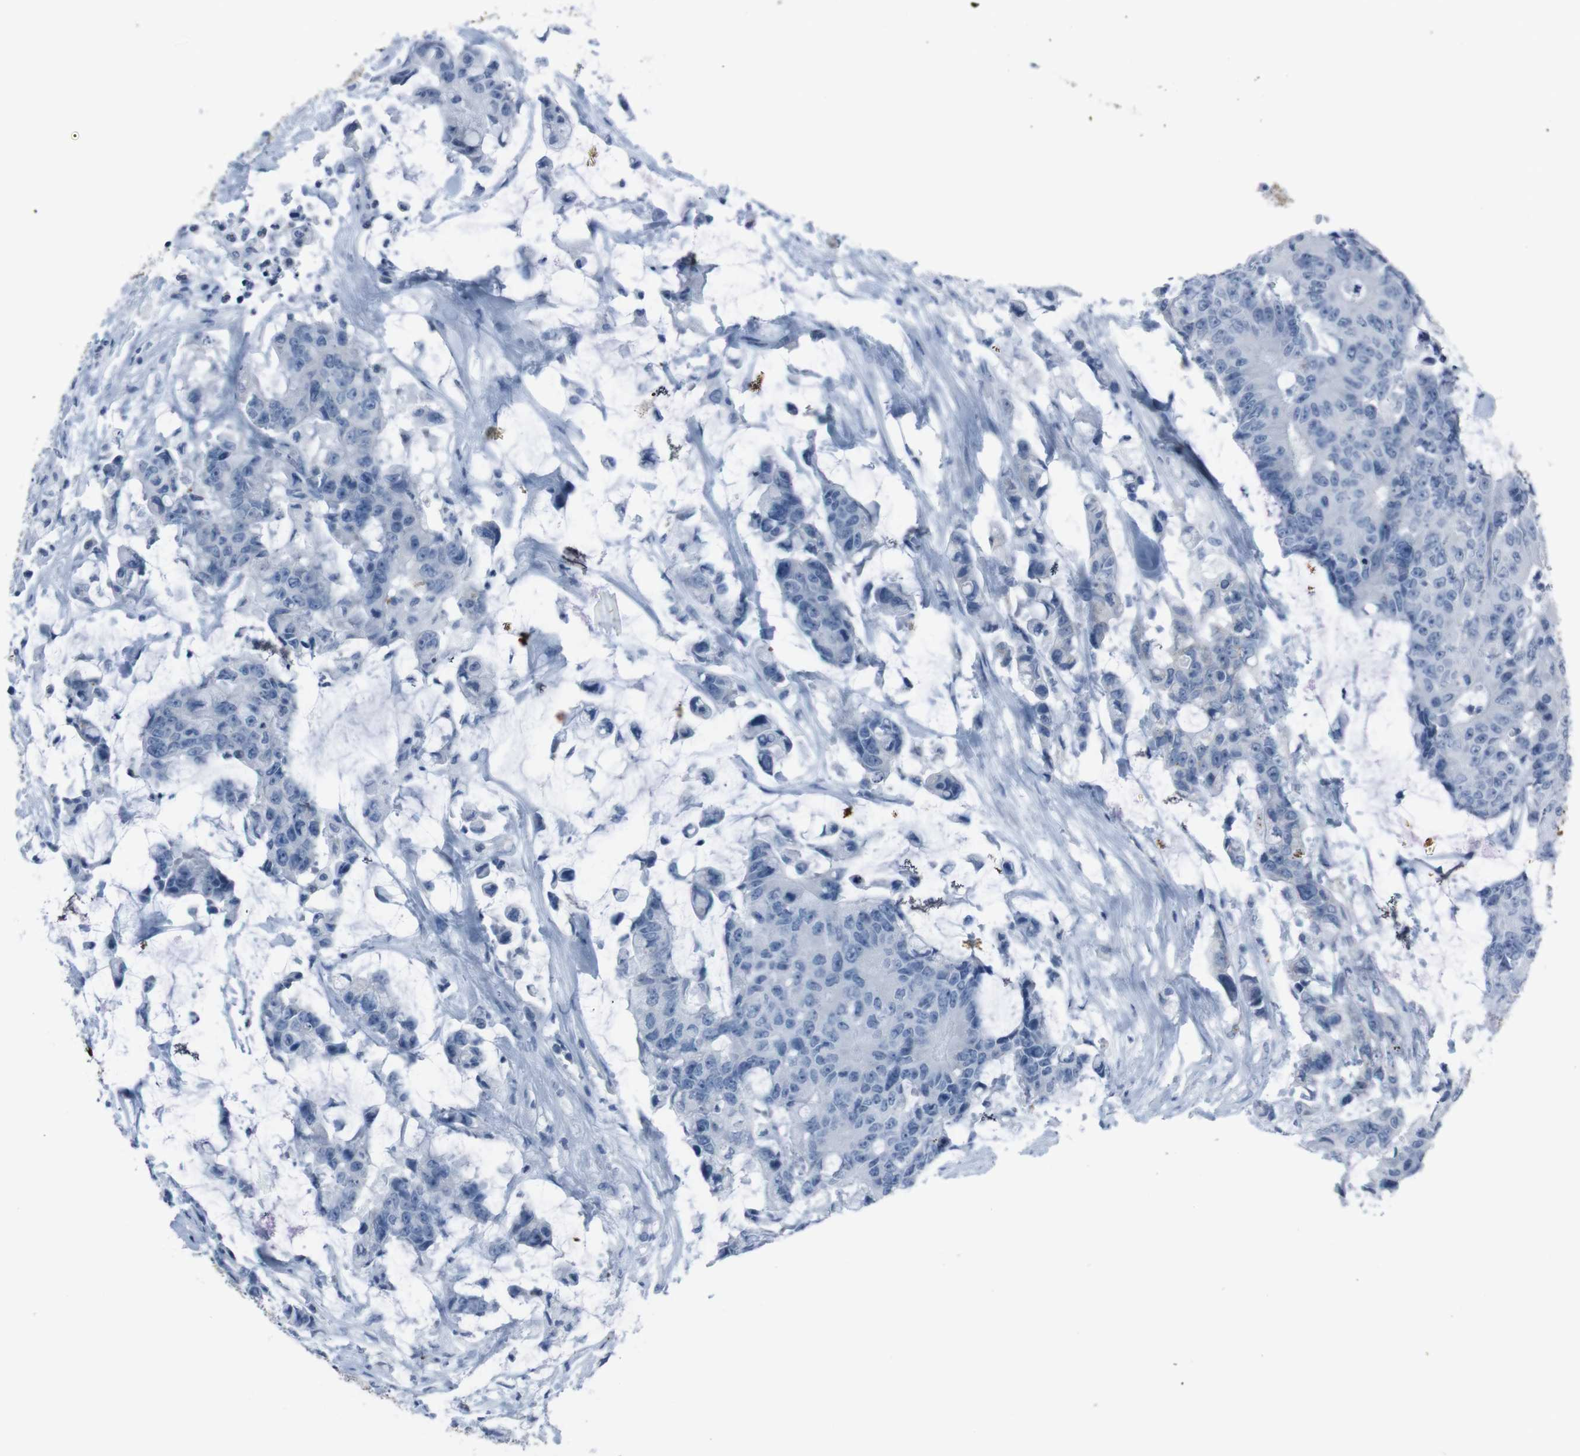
{"staining": {"intensity": "negative", "quantity": "none", "location": "none"}, "tissue": "colorectal cancer", "cell_type": "Tumor cells", "image_type": "cancer", "snomed": [{"axis": "morphology", "description": "Adenocarcinoma, NOS"}, {"axis": "topography", "description": "Colon"}], "caption": "An image of human colorectal cancer is negative for staining in tumor cells.", "gene": "ST6GAL1", "patient": {"sex": "female", "age": 86}}